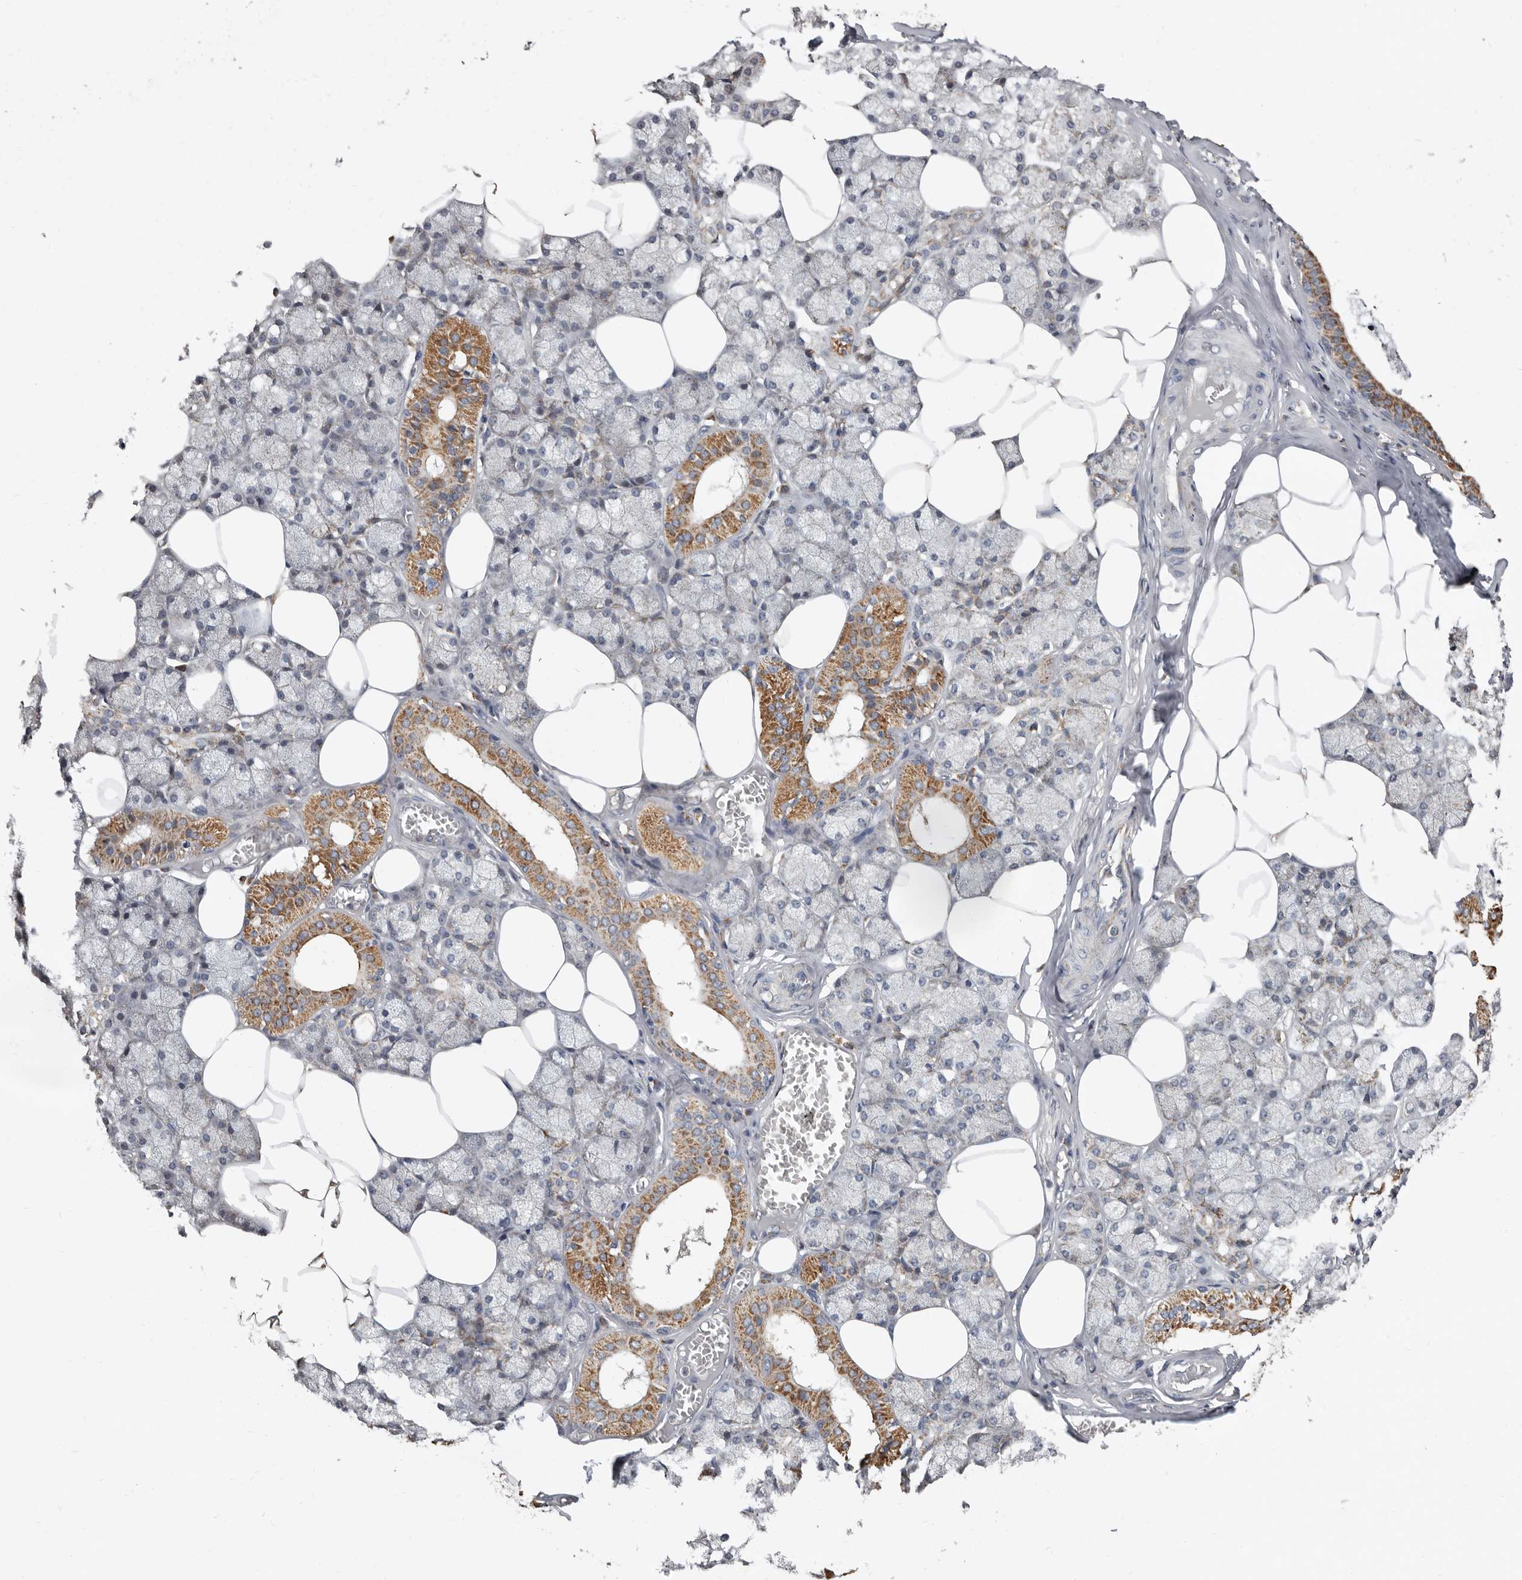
{"staining": {"intensity": "moderate", "quantity": "<25%", "location": "cytoplasmic/membranous"}, "tissue": "salivary gland", "cell_type": "Glandular cells", "image_type": "normal", "snomed": [{"axis": "morphology", "description": "Normal tissue, NOS"}, {"axis": "topography", "description": "Salivary gland"}], "caption": "Moderate cytoplasmic/membranous positivity is appreciated in about <25% of glandular cells in unremarkable salivary gland.", "gene": "MRPL18", "patient": {"sex": "male", "age": 62}}